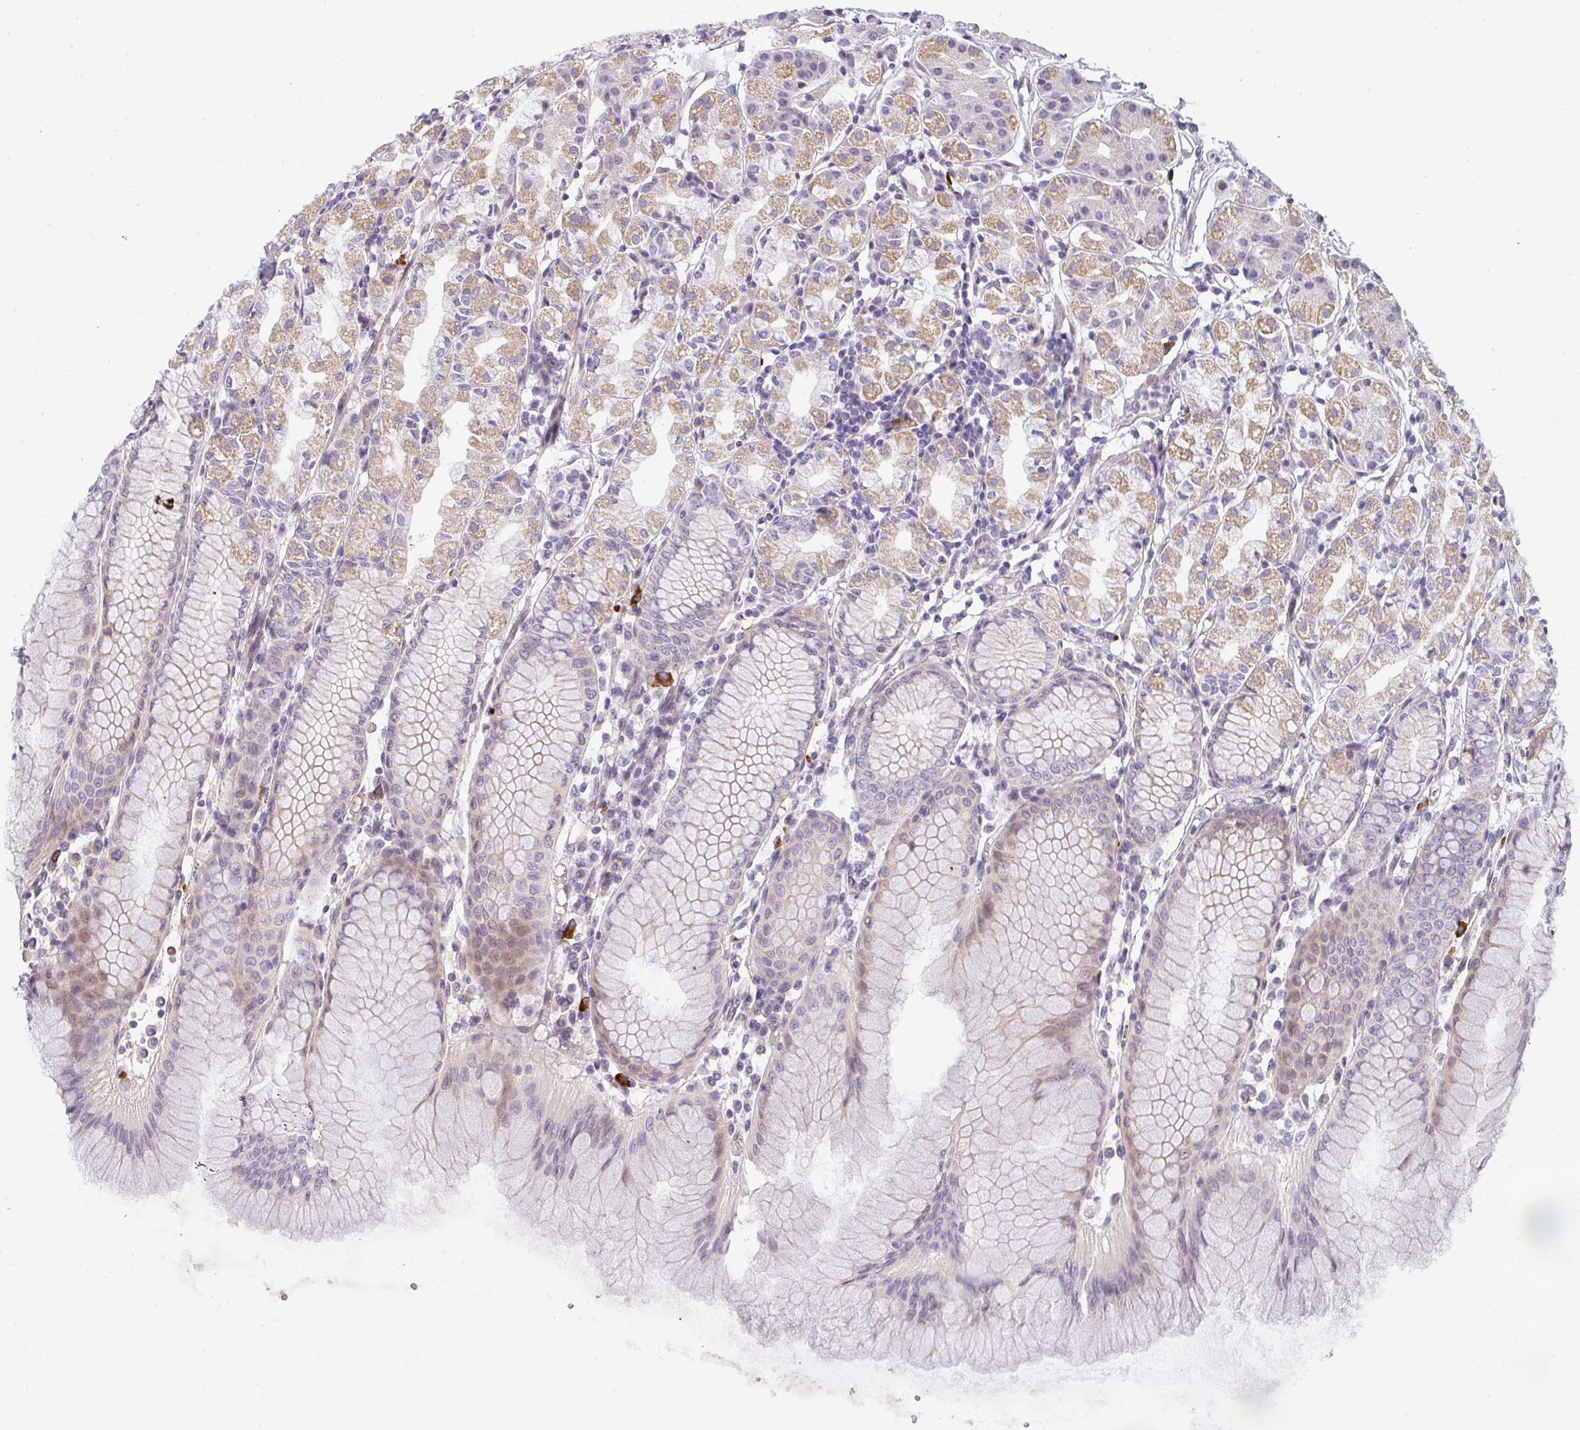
{"staining": {"intensity": "moderate", "quantity": "25%-75%", "location": "cytoplasmic/membranous"}, "tissue": "stomach", "cell_type": "Glandular cells", "image_type": "normal", "snomed": [{"axis": "morphology", "description": "Normal tissue, NOS"}, {"axis": "topography", "description": "Stomach"}], "caption": "Protein expression analysis of normal stomach displays moderate cytoplasmic/membranous staining in about 25%-75% of glandular cells.", "gene": "TNFRSF10A", "patient": {"sex": "female", "age": 57}}